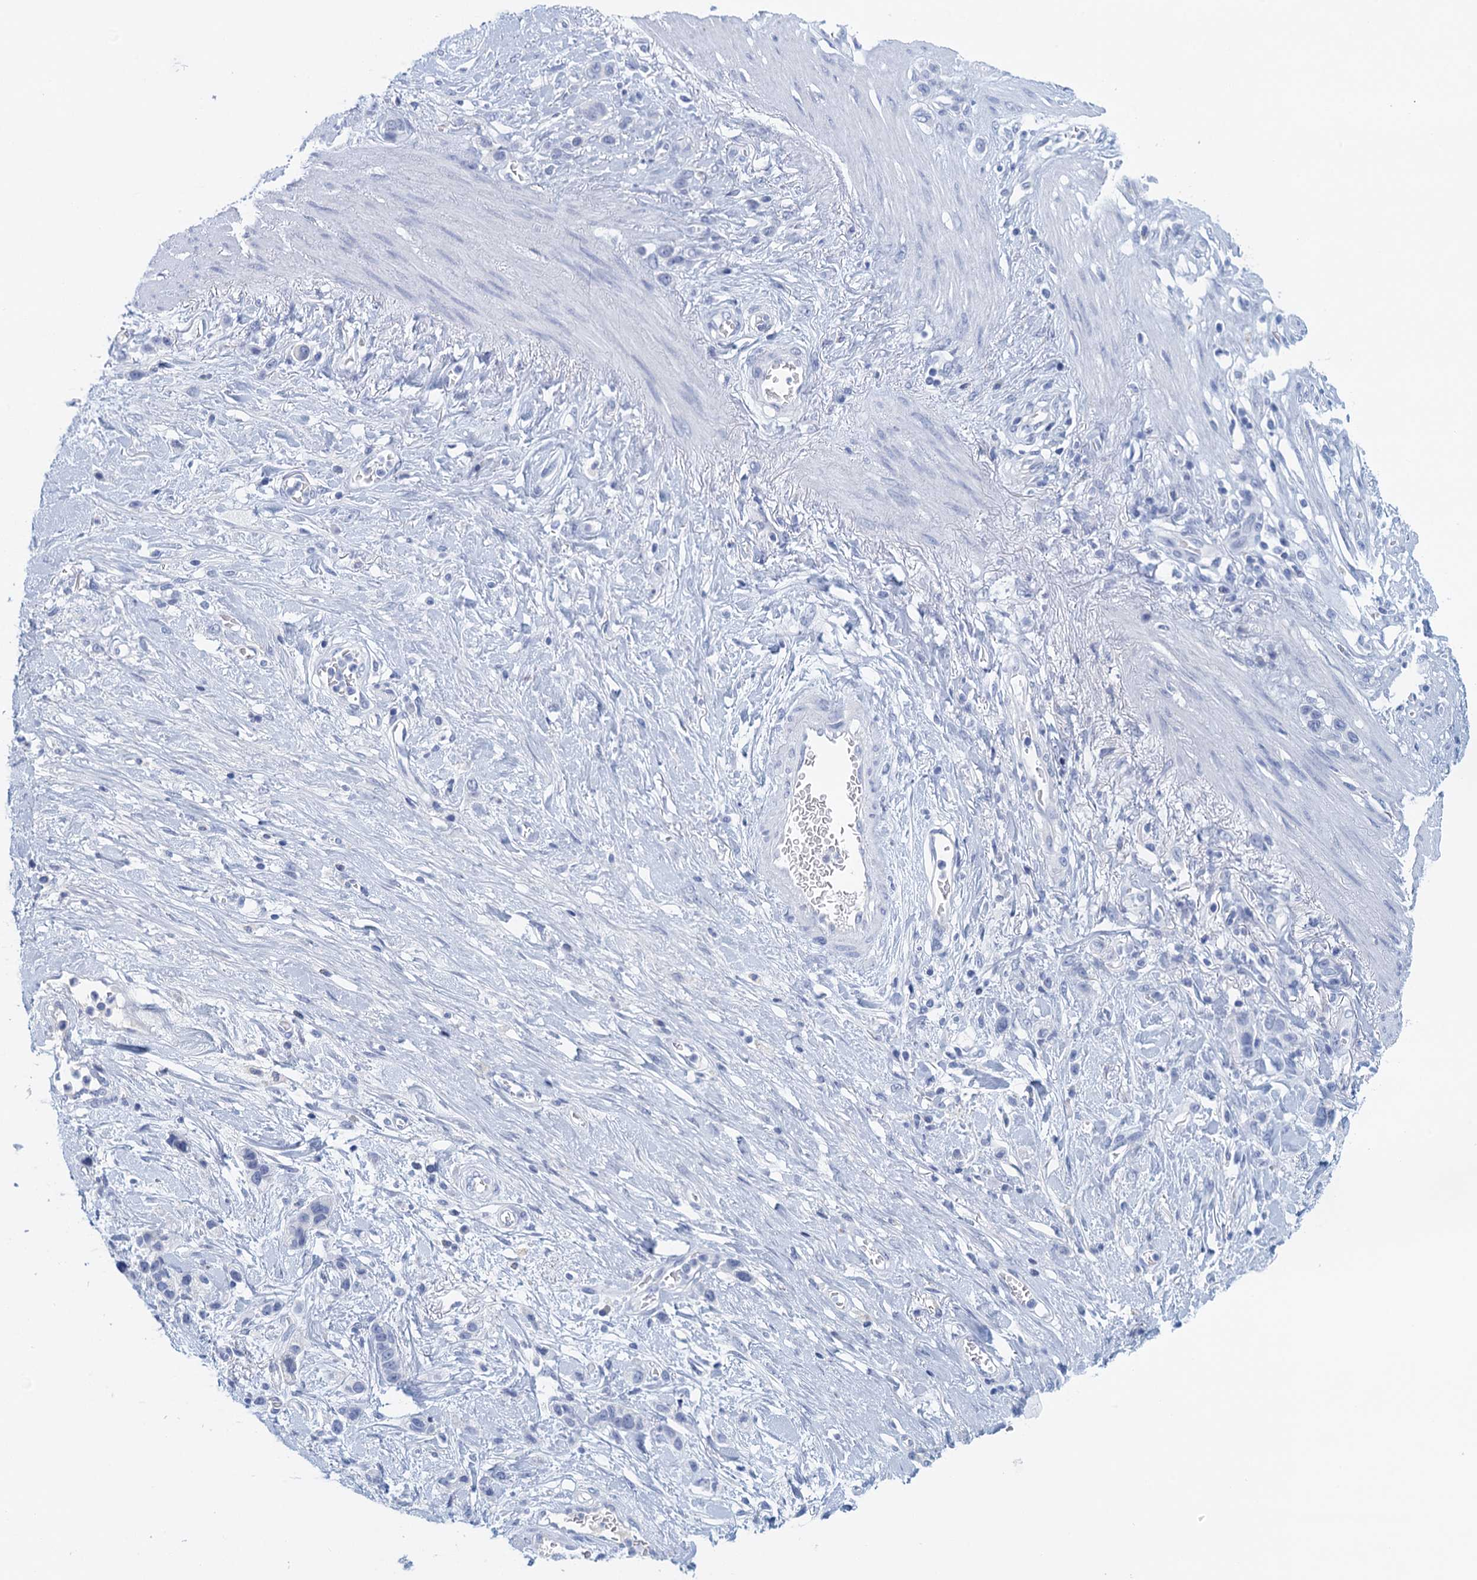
{"staining": {"intensity": "negative", "quantity": "none", "location": "none"}, "tissue": "stomach cancer", "cell_type": "Tumor cells", "image_type": "cancer", "snomed": [{"axis": "morphology", "description": "Adenocarcinoma, NOS"}, {"axis": "morphology", "description": "Adenocarcinoma, High grade"}, {"axis": "topography", "description": "Stomach, upper"}, {"axis": "topography", "description": "Stomach, lower"}], "caption": "A histopathology image of stomach cancer stained for a protein shows no brown staining in tumor cells. (Brightfield microscopy of DAB IHC at high magnification).", "gene": "CYP51A1", "patient": {"sex": "female", "age": 65}}